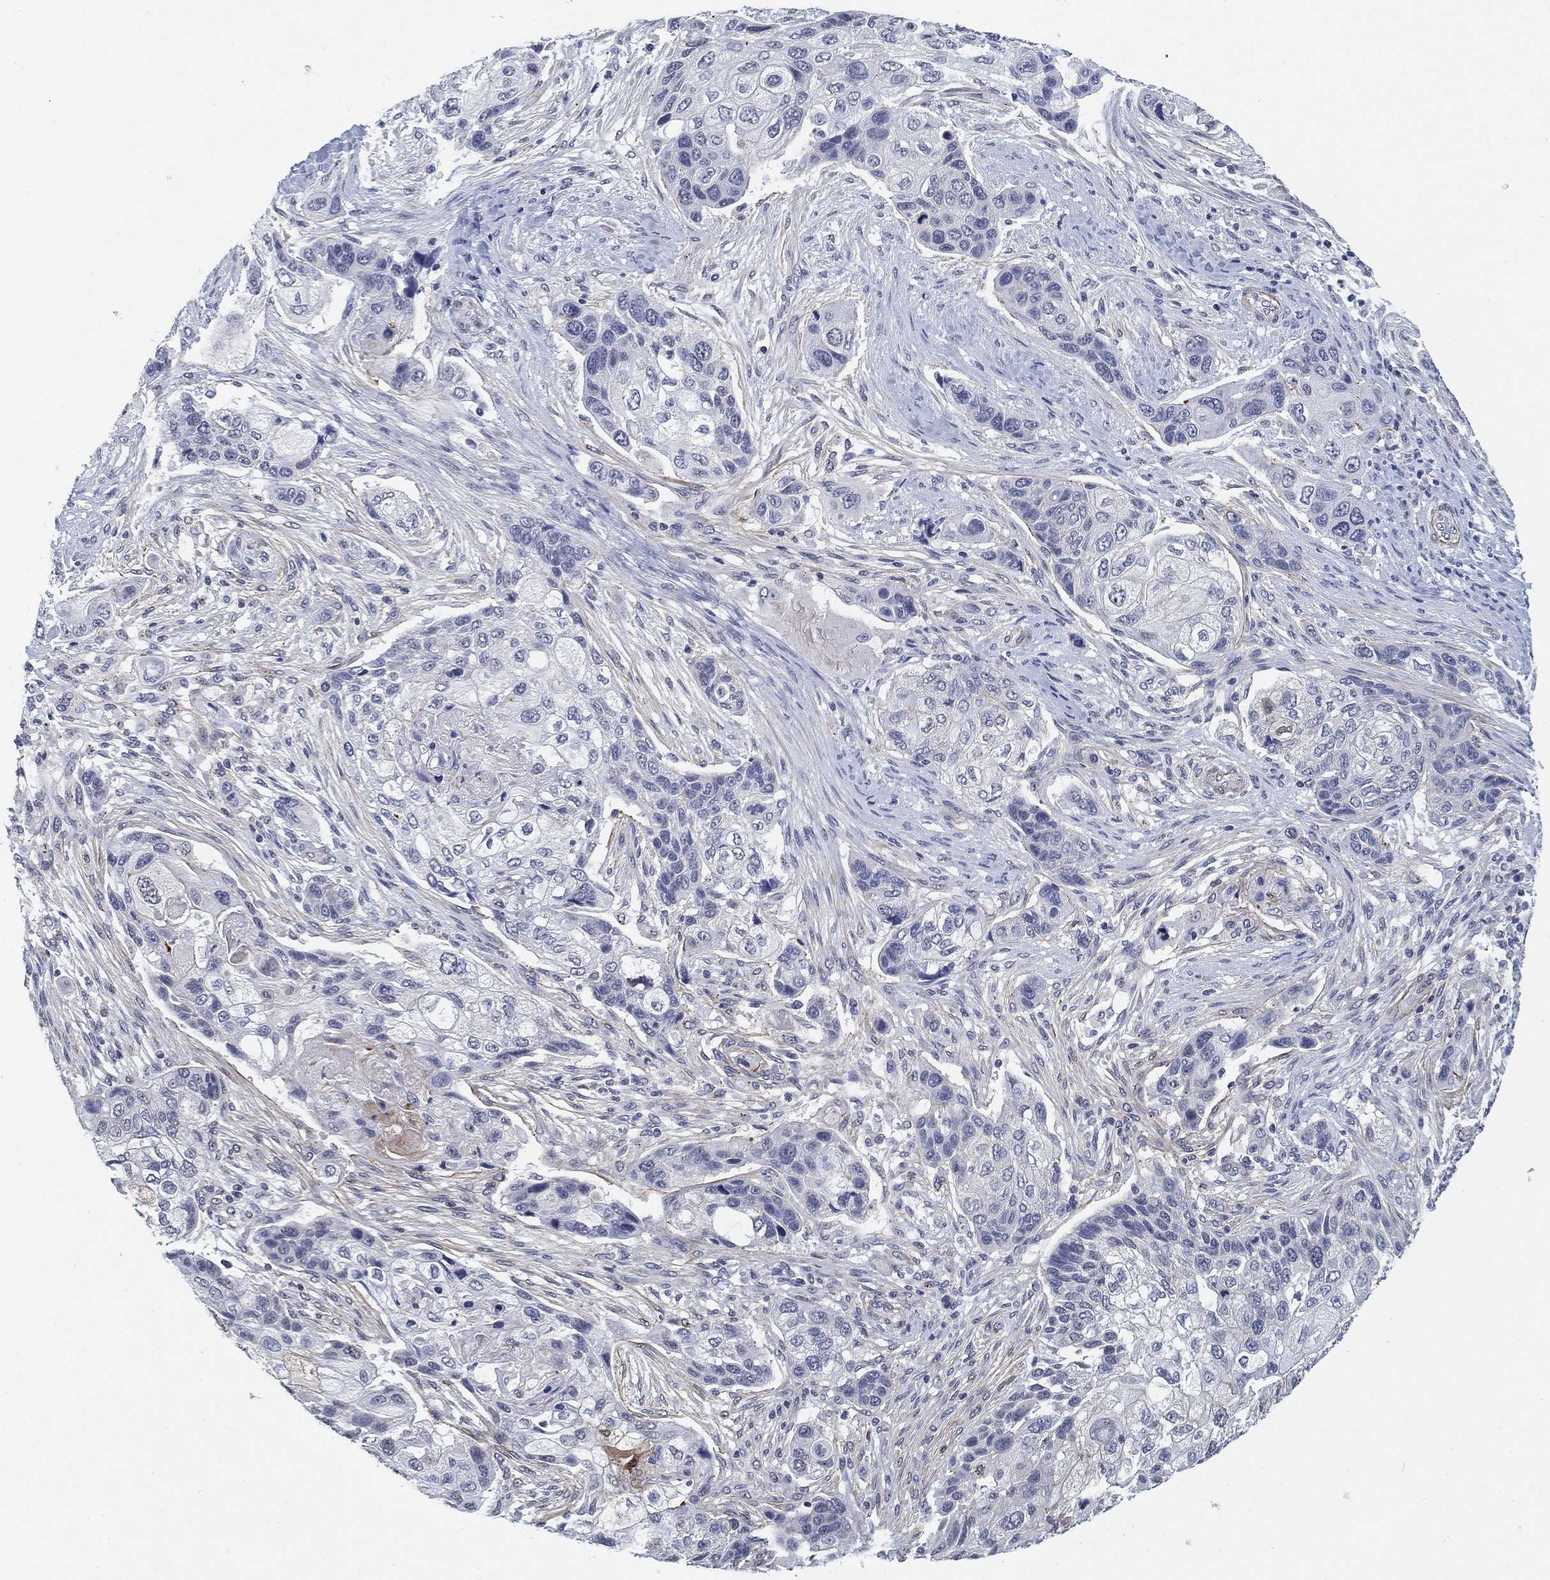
{"staining": {"intensity": "negative", "quantity": "none", "location": "none"}, "tissue": "lung cancer", "cell_type": "Tumor cells", "image_type": "cancer", "snomed": [{"axis": "morphology", "description": "Squamous cell carcinoma, NOS"}, {"axis": "topography", "description": "Lung"}], "caption": "A high-resolution micrograph shows immunohistochemistry (IHC) staining of lung squamous cell carcinoma, which reveals no significant expression in tumor cells.", "gene": "OTUB2", "patient": {"sex": "male", "age": 69}}